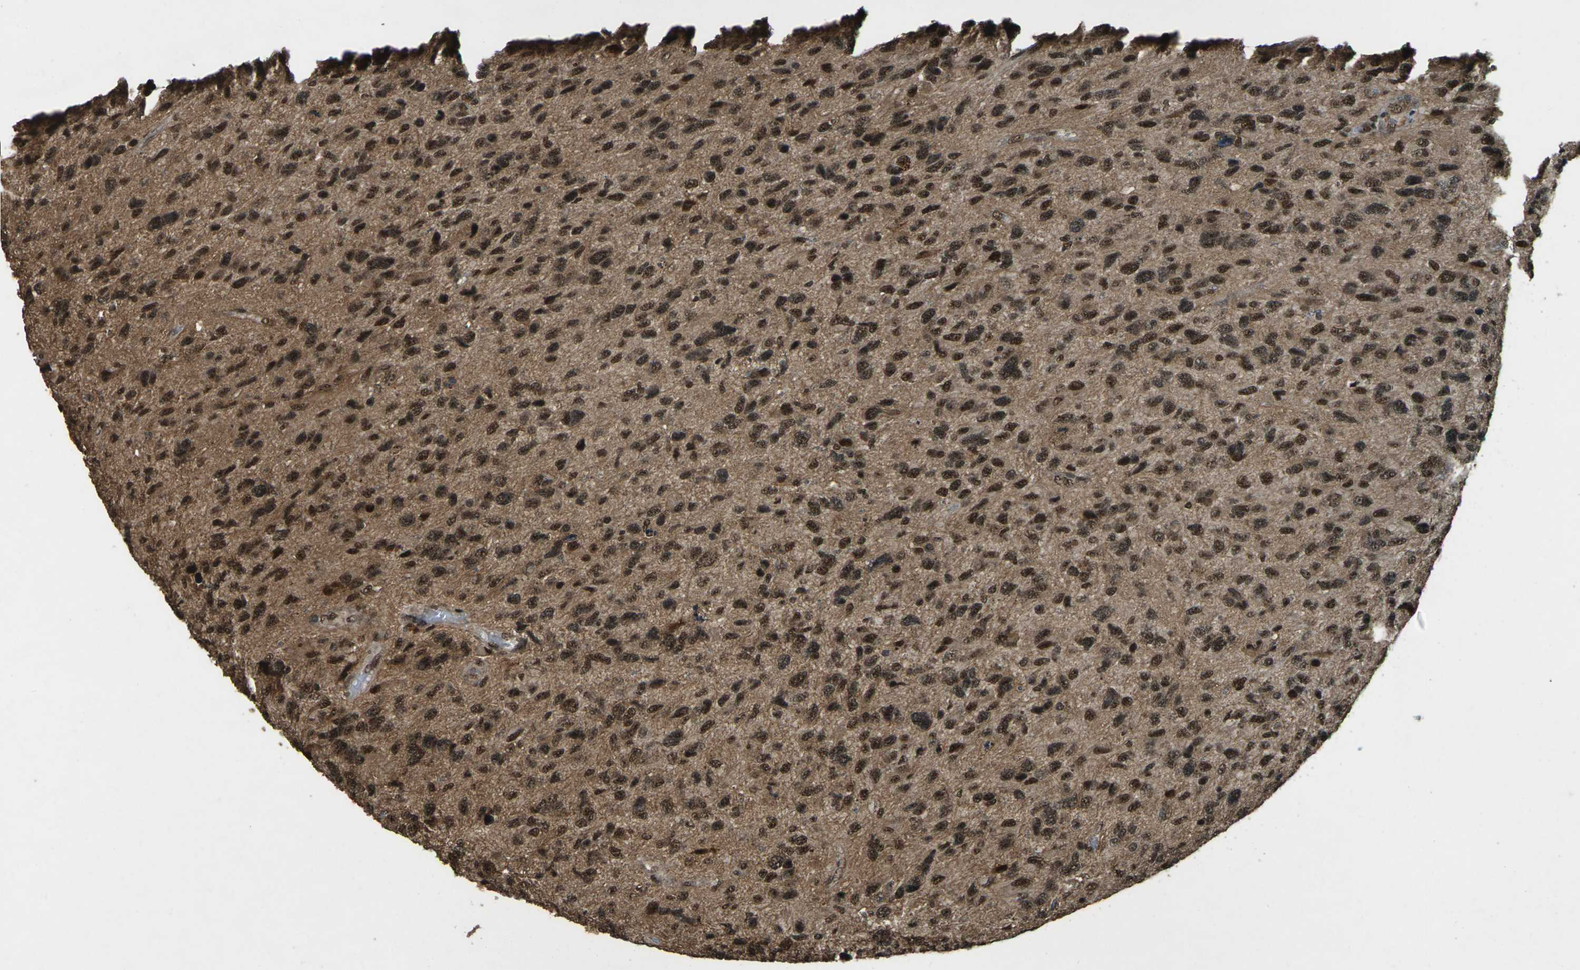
{"staining": {"intensity": "moderate", "quantity": ">75%", "location": "nuclear"}, "tissue": "glioma", "cell_type": "Tumor cells", "image_type": "cancer", "snomed": [{"axis": "morphology", "description": "Glioma, malignant, High grade"}, {"axis": "topography", "description": "Brain"}], "caption": "This is a photomicrograph of IHC staining of high-grade glioma (malignant), which shows moderate staining in the nuclear of tumor cells.", "gene": "NR4A2", "patient": {"sex": "female", "age": 58}}